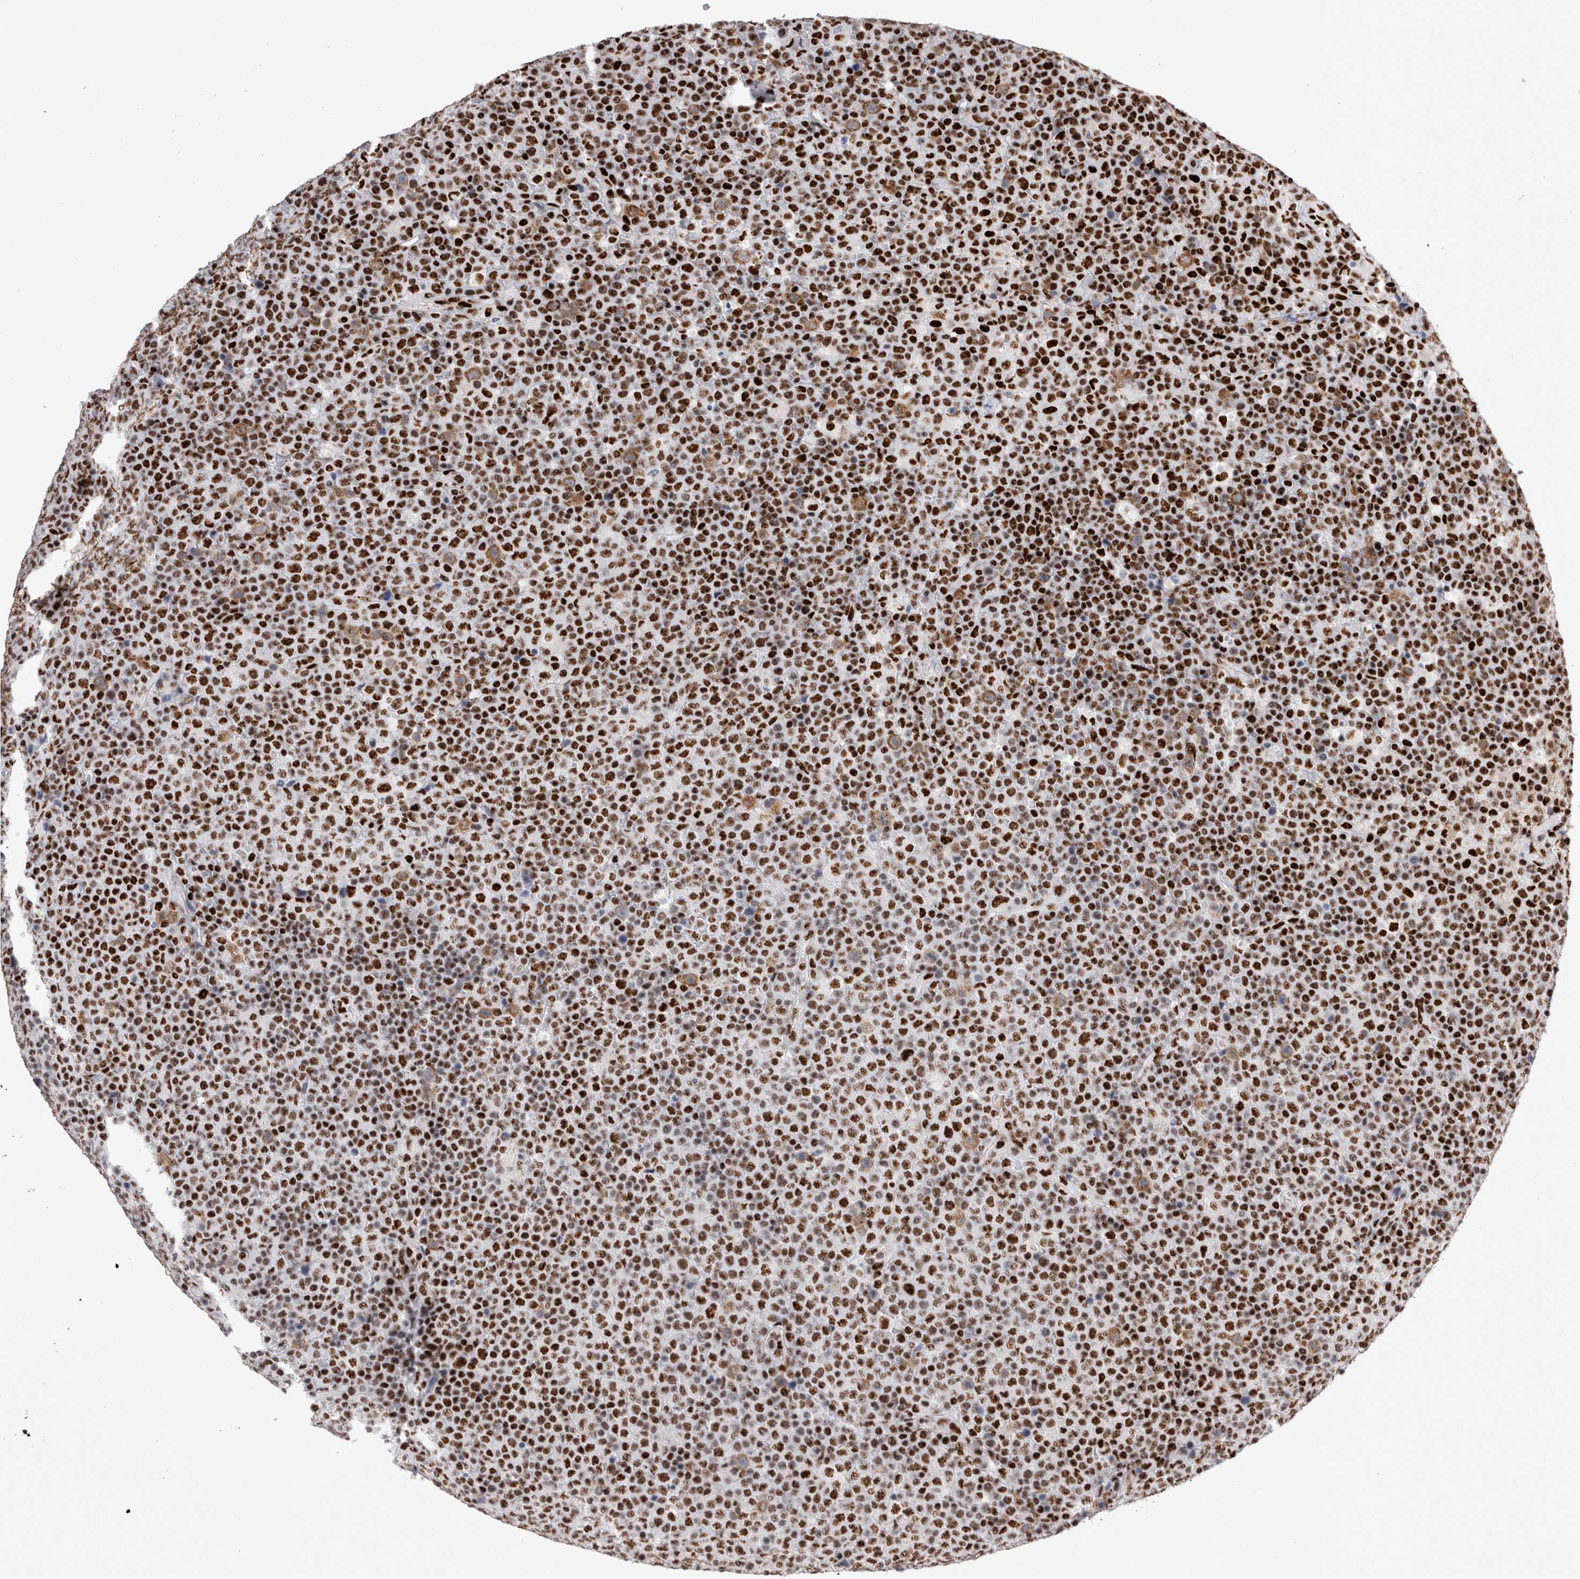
{"staining": {"intensity": "strong", "quantity": ">75%", "location": "cytoplasmic/membranous,nuclear"}, "tissue": "lymphoma", "cell_type": "Tumor cells", "image_type": "cancer", "snomed": [{"axis": "morphology", "description": "Malignant lymphoma, non-Hodgkin's type, High grade"}, {"axis": "topography", "description": "Lymph node"}], "caption": "Immunohistochemistry staining of lymphoma, which exhibits high levels of strong cytoplasmic/membranous and nuclear staining in approximately >75% of tumor cells indicating strong cytoplasmic/membranous and nuclear protein expression. The staining was performed using DAB (3,3'-diaminobenzidine) (brown) for protein detection and nuclei were counterstained in hematoxylin (blue).", "gene": "RBM6", "patient": {"sex": "male", "age": 13}}